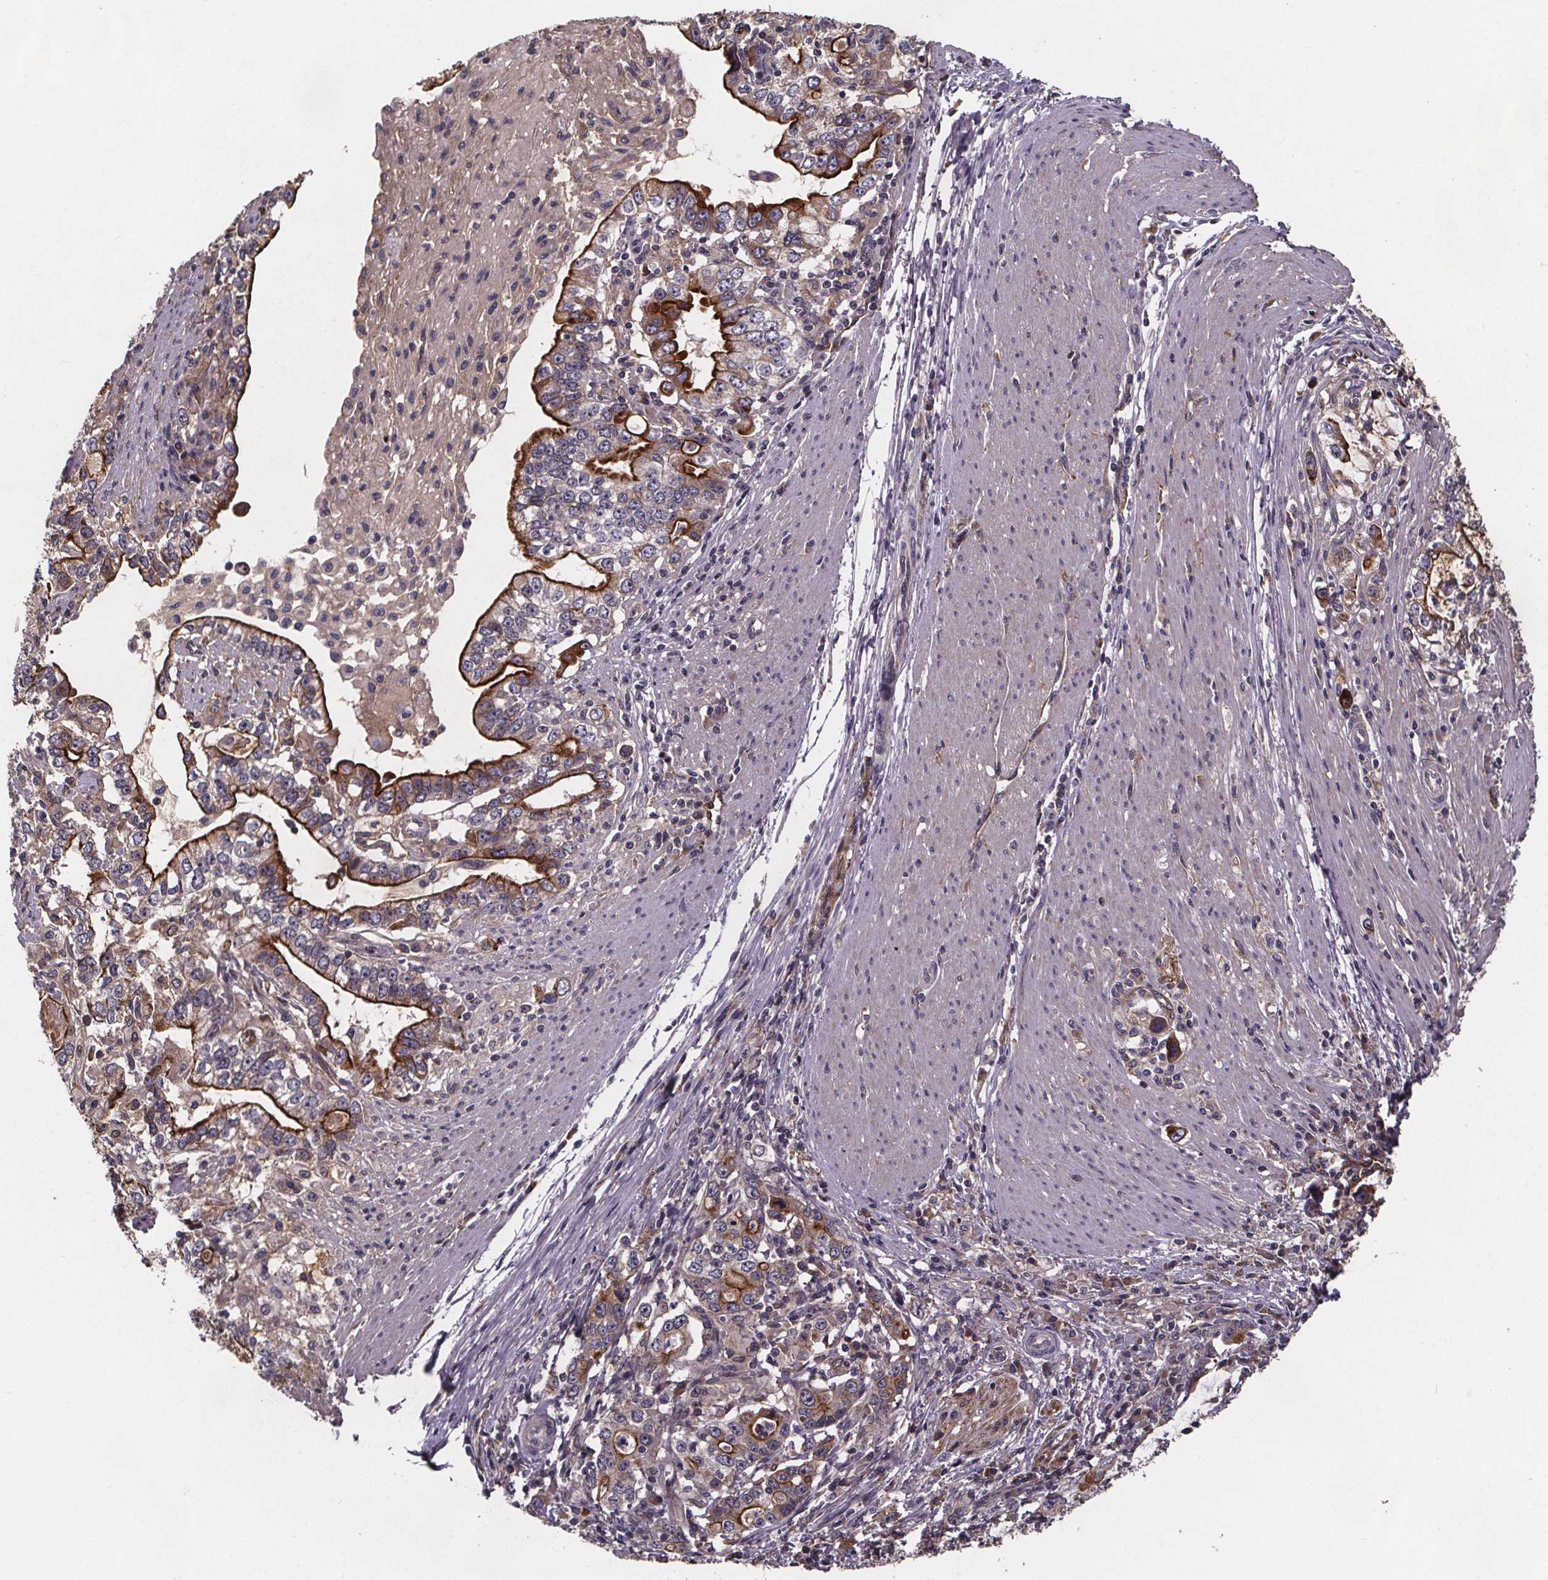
{"staining": {"intensity": "strong", "quantity": "25%-75%", "location": "cytoplasmic/membranous"}, "tissue": "stomach cancer", "cell_type": "Tumor cells", "image_type": "cancer", "snomed": [{"axis": "morphology", "description": "Adenocarcinoma, NOS"}, {"axis": "topography", "description": "Stomach, lower"}], "caption": "A photomicrograph of human adenocarcinoma (stomach) stained for a protein reveals strong cytoplasmic/membranous brown staining in tumor cells. (Stains: DAB in brown, nuclei in blue, Microscopy: brightfield microscopy at high magnification).", "gene": "FASTKD3", "patient": {"sex": "female", "age": 72}}